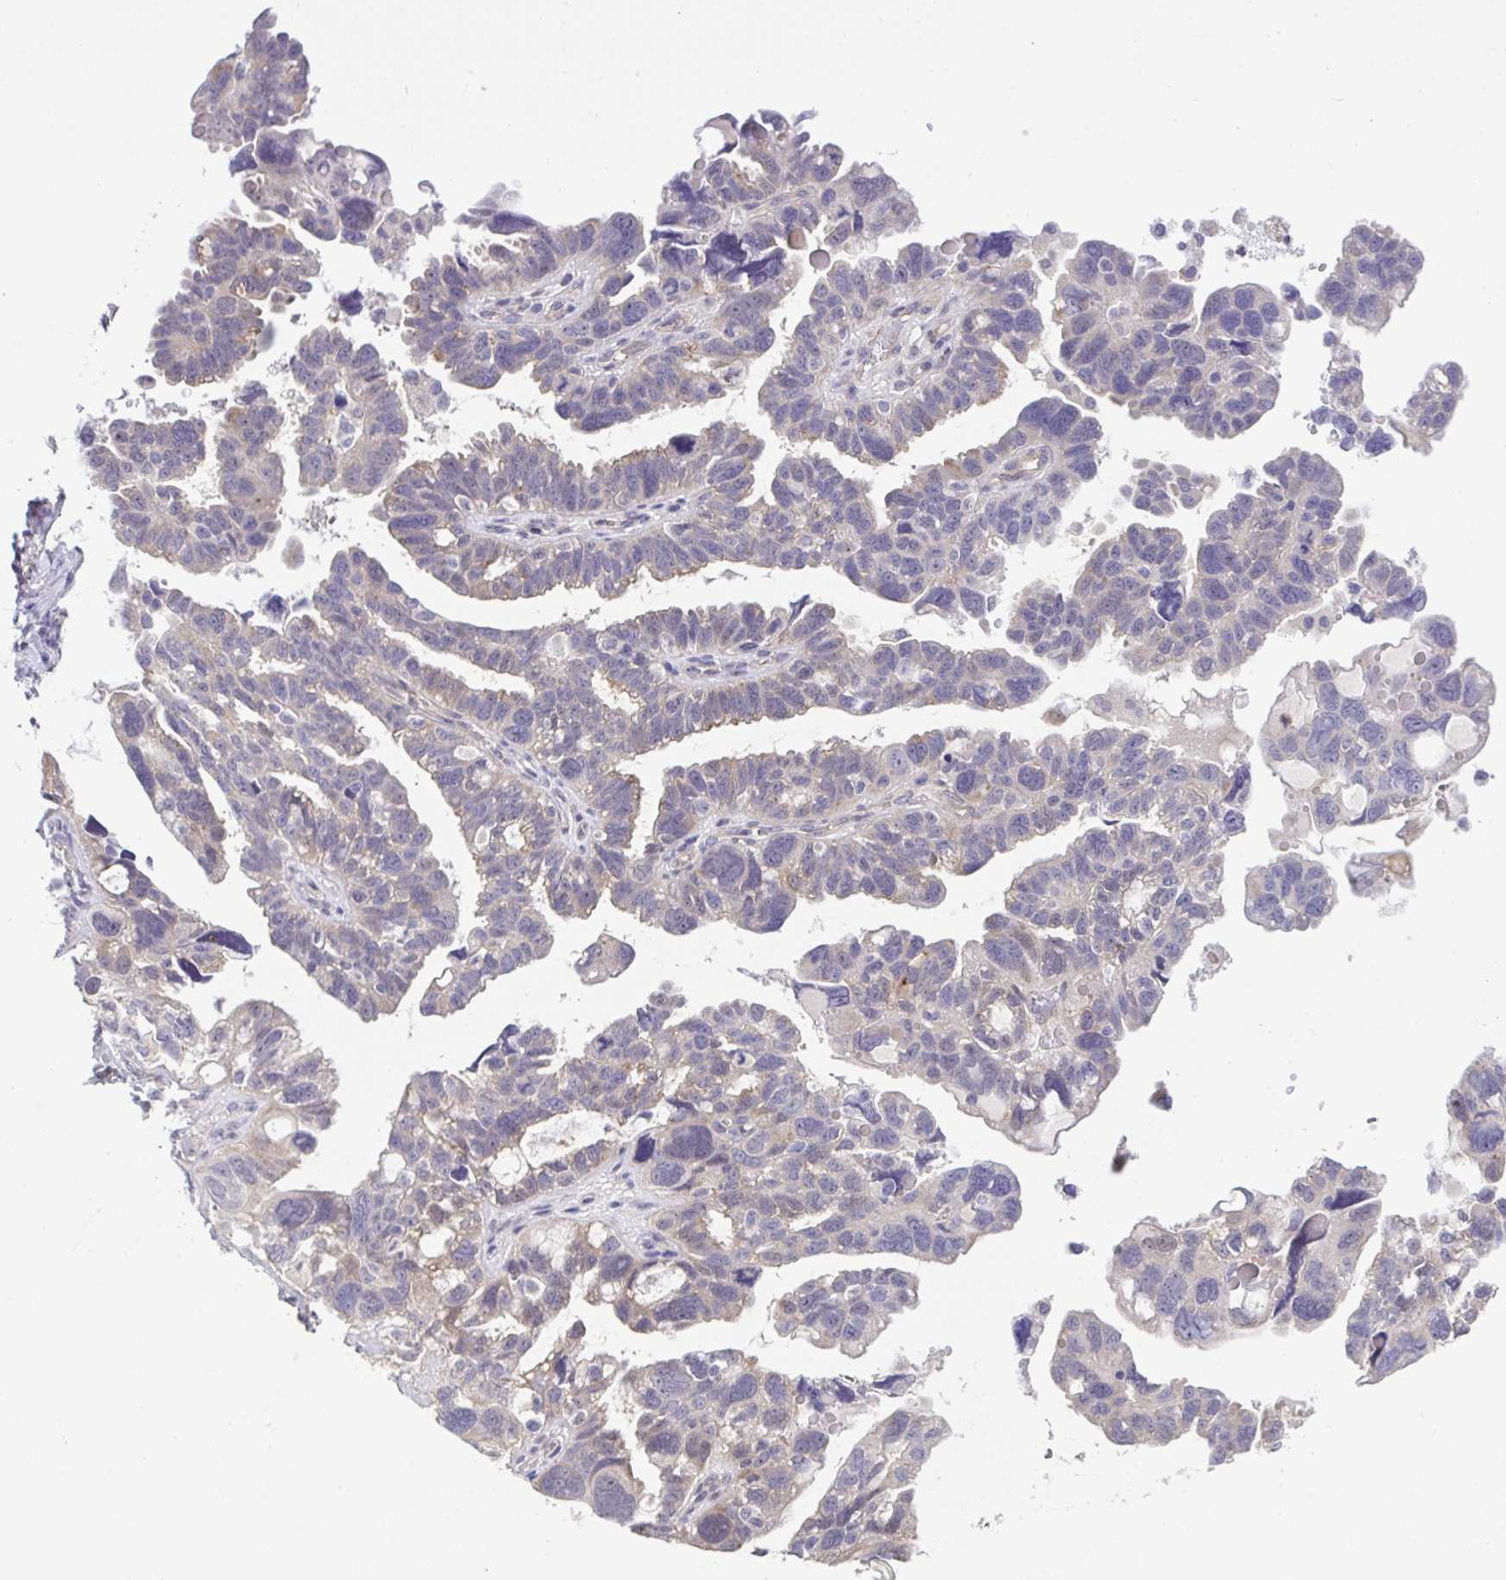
{"staining": {"intensity": "weak", "quantity": "<25%", "location": "cytoplasmic/membranous"}, "tissue": "ovarian cancer", "cell_type": "Tumor cells", "image_type": "cancer", "snomed": [{"axis": "morphology", "description": "Cystadenocarcinoma, serous, NOS"}, {"axis": "topography", "description": "Ovary"}], "caption": "Tumor cells show no significant expression in ovarian serous cystadenocarcinoma. (Stains: DAB (3,3'-diaminobenzidine) immunohistochemistry (IHC) with hematoxylin counter stain, Microscopy: brightfield microscopy at high magnification).", "gene": "RHOXF1", "patient": {"sex": "female", "age": 60}}